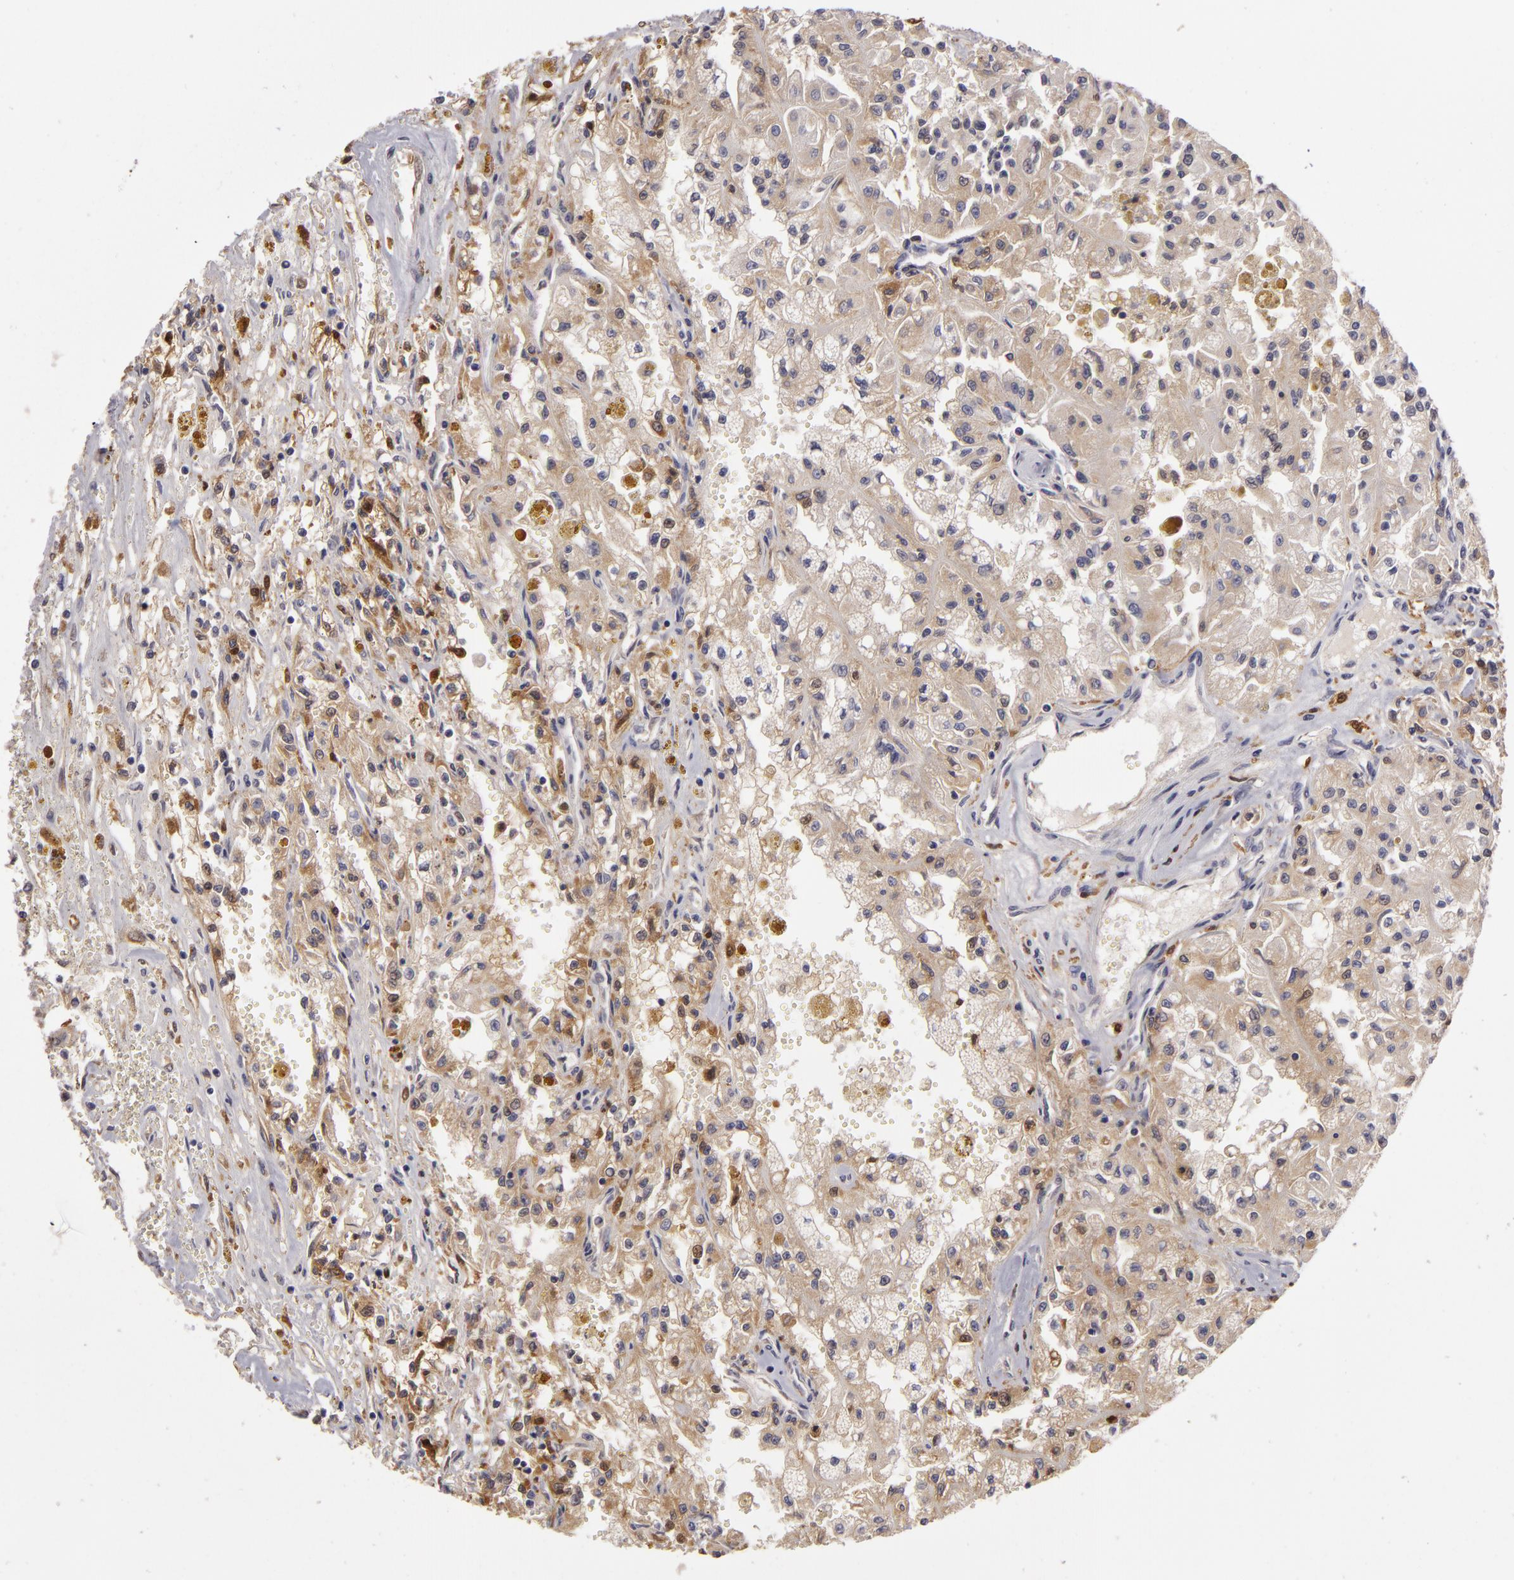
{"staining": {"intensity": "weak", "quantity": "25%-75%", "location": "cytoplasmic/membranous"}, "tissue": "renal cancer", "cell_type": "Tumor cells", "image_type": "cancer", "snomed": [{"axis": "morphology", "description": "Adenocarcinoma, NOS"}, {"axis": "topography", "description": "Kidney"}], "caption": "Renal cancer (adenocarcinoma) stained for a protein (brown) demonstrates weak cytoplasmic/membranous positive expression in about 25%-75% of tumor cells.", "gene": "ZNF229", "patient": {"sex": "male", "age": 78}}